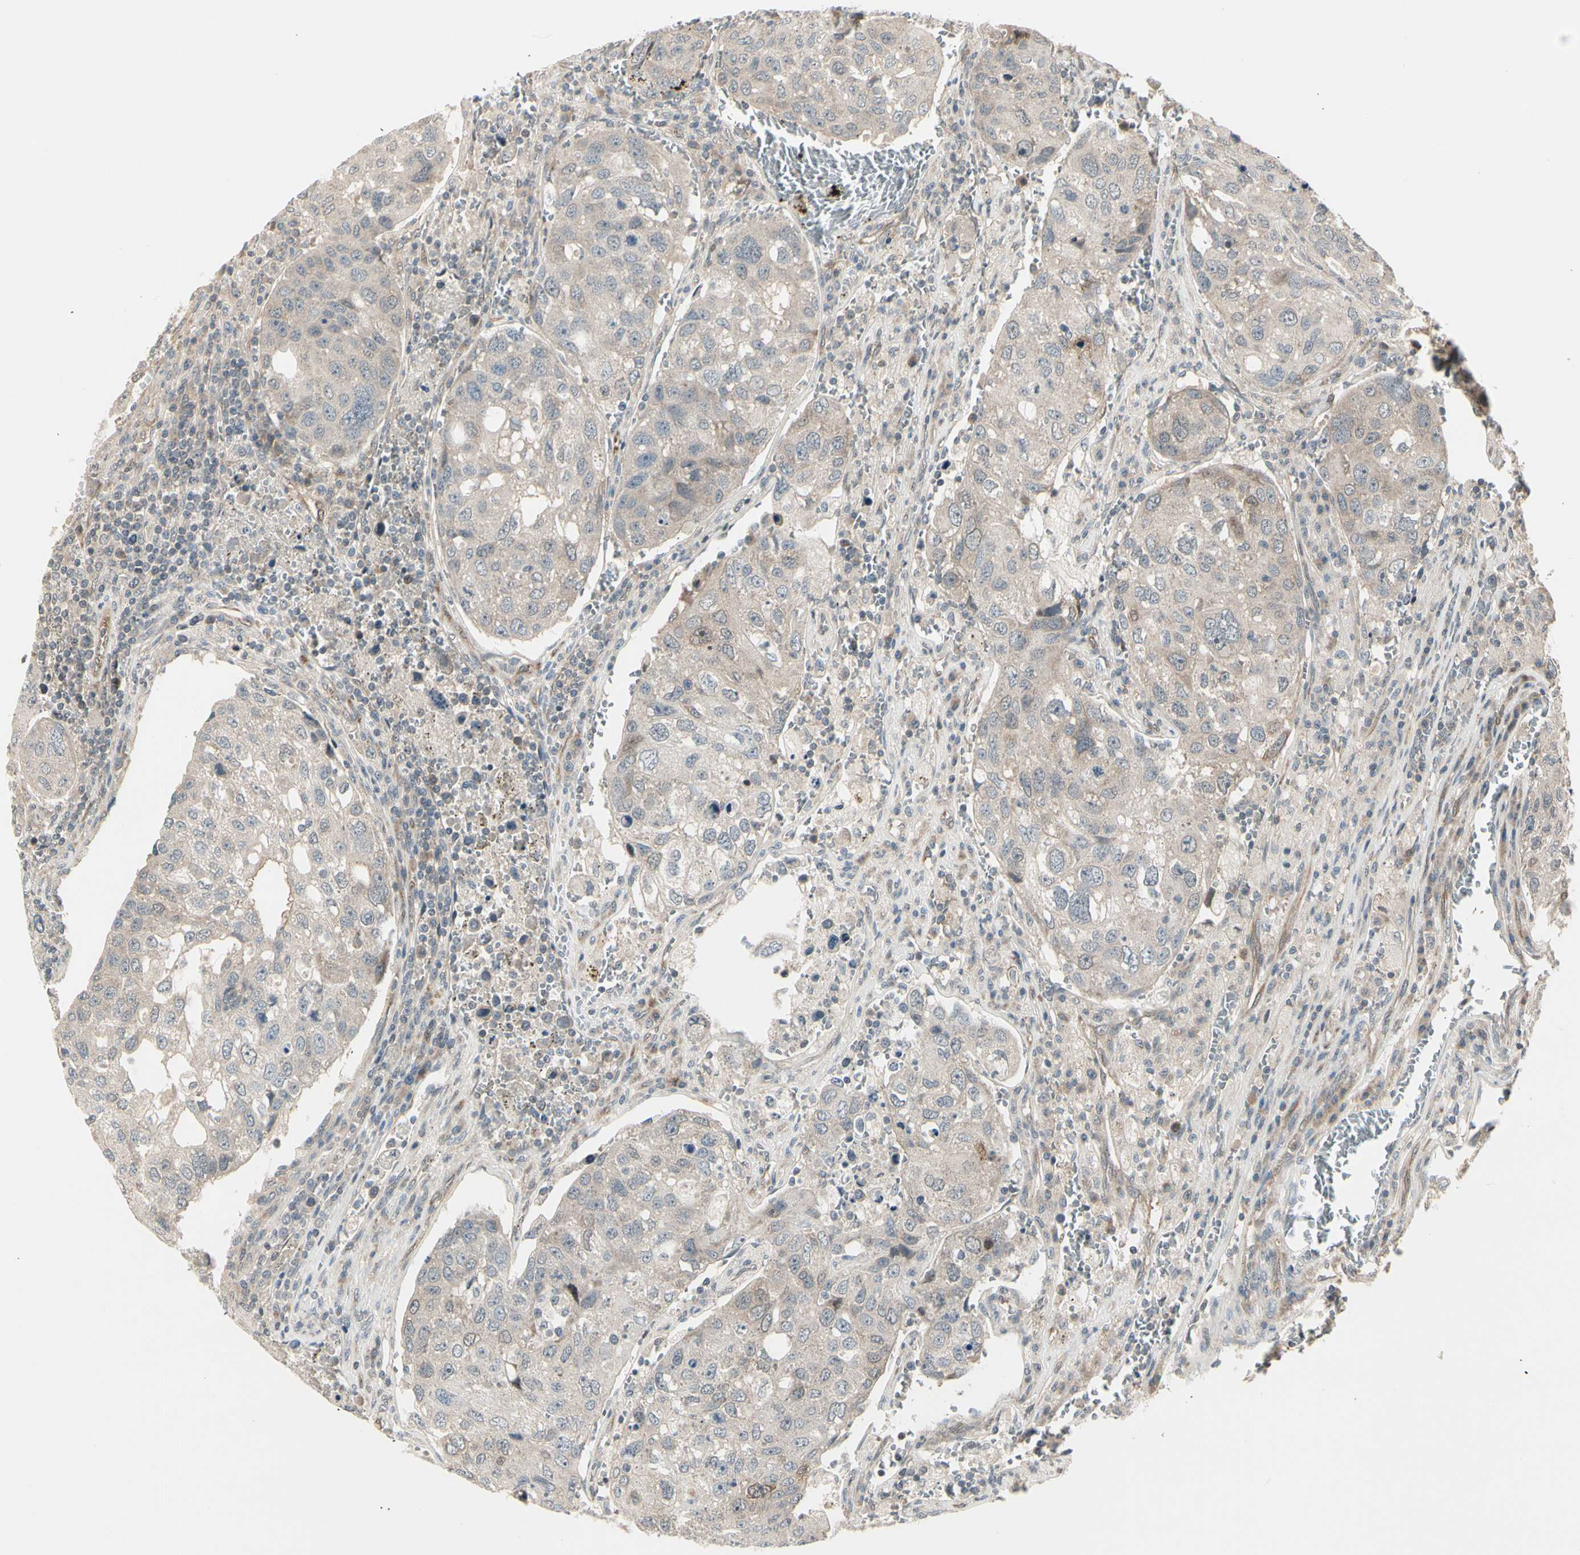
{"staining": {"intensity": "weak", "quantity": "<25%", "location": "cytoplasmic/membranous"}, "tissue": "urothelial cancer", "cell_type": "Tumor cells", "image_type": "cancer", "snomed": [{"axis": "morphology", "description": "Urothelial carcinoma, High grade"}, {"axis": "topography", "description": "Lymph node"}, {"axis": "topography", "description": "Urinary bladder"}], "caption": "High power microscopy micrograph of an immunohistochemistry (IHC) micrograph of urothelial carcinoma (high-grade), revealing no significant expression in tumor cells. (DAB (3,3'-diaminobenzidine) immunohistochemistry with hematoxylin counter stain).", "gene": "SVBP", "patient": {"sex": "male", "age": 51}}